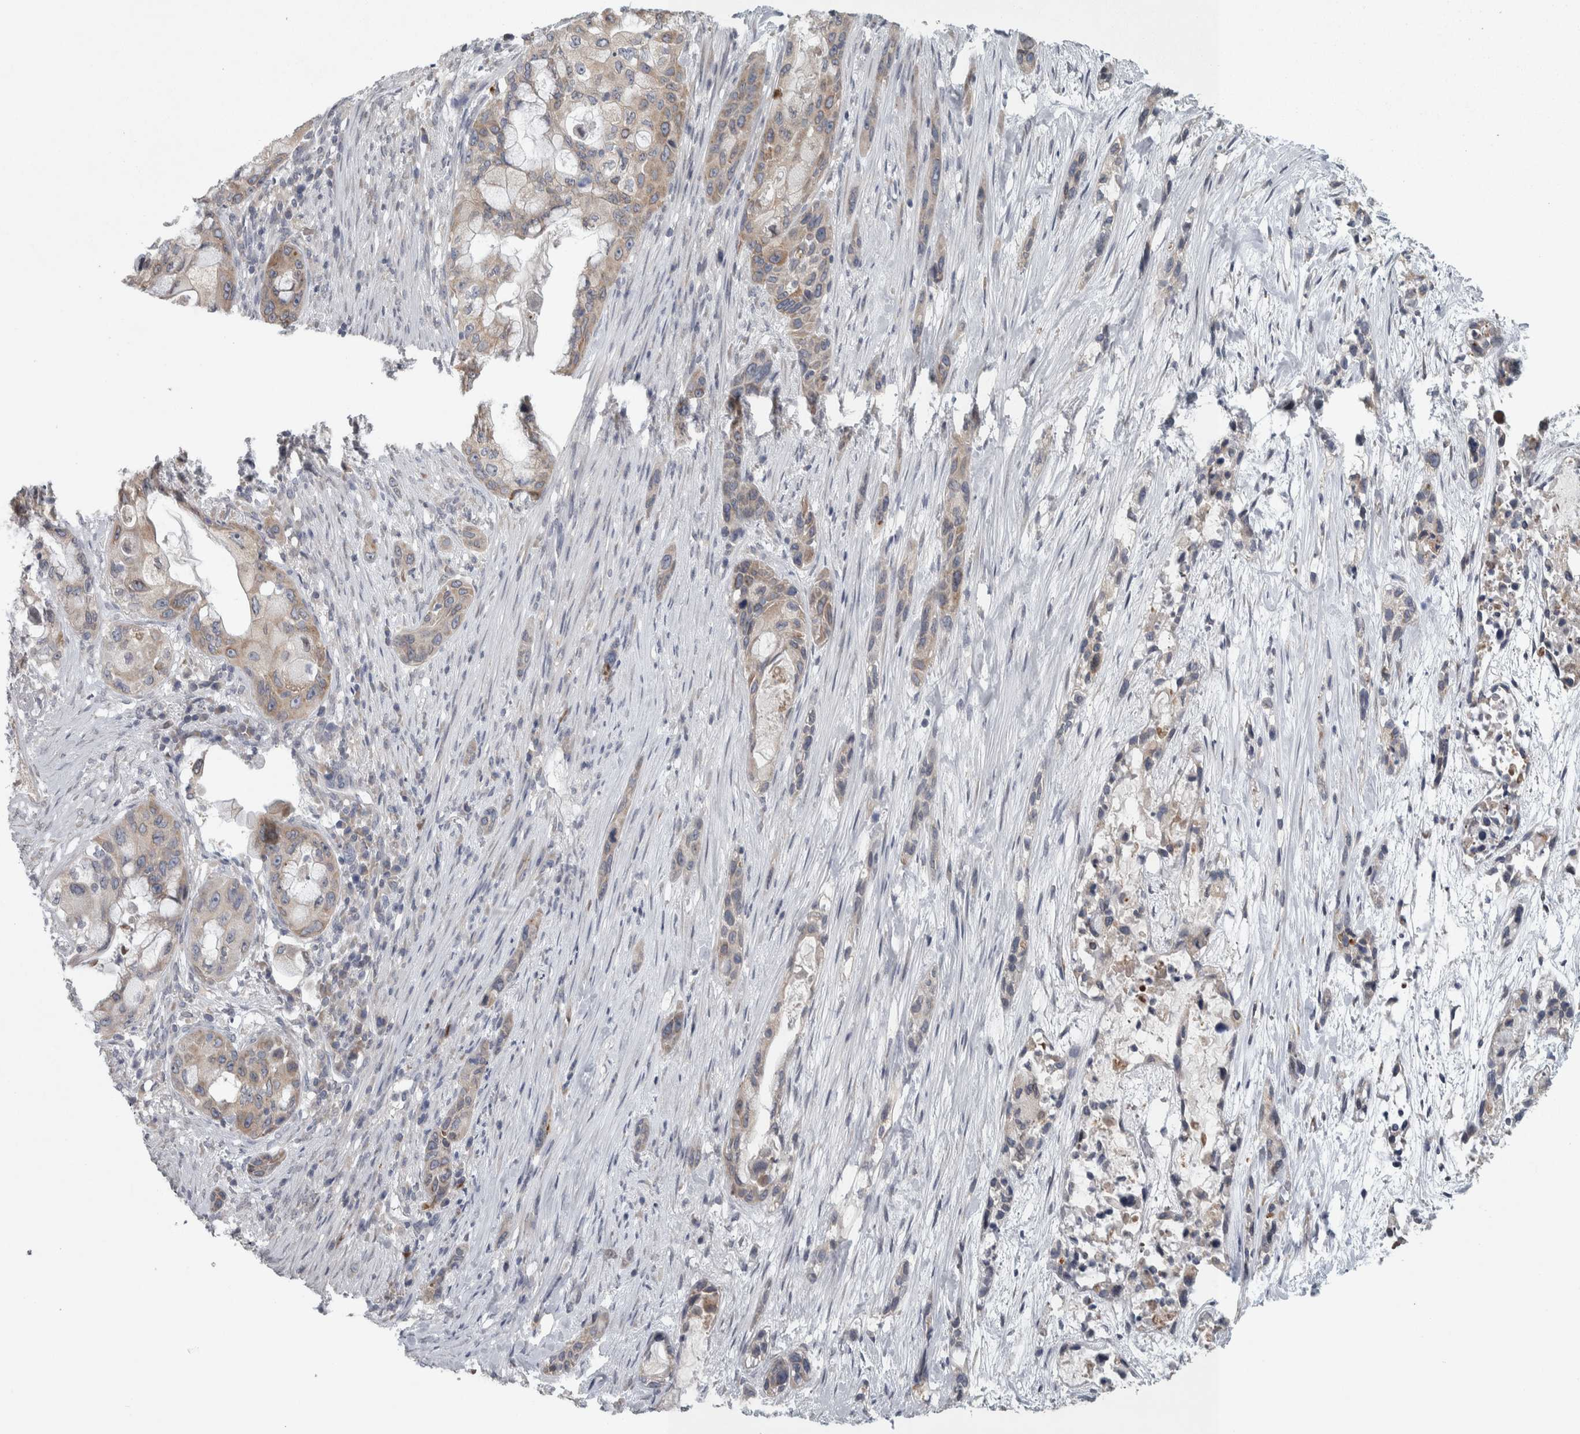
{"staining": {"intensity": "weak", "quantity": ">75%", "location": "cytoplasmic/membranous"}, "tissue": "pancreatic cancer", "cell_type": "Tumor cells", "image_type": "cancer", "snomed": [{"axis": "morphology", "description": "Adenocarcinoma, NOS"}, {"axis": "topography", "description": "Pancreas"}], "caption": "Protein staining of pancreatic cancer (adenocarcinoma) tissue displays weak cytoplasmic/membranous expression in approximately >75% of tumor cells. (IHC, brightfield microscopy, high magnification).", "gene": "SIGMAR1", "patient": {"sex": "male", "age": 53}}